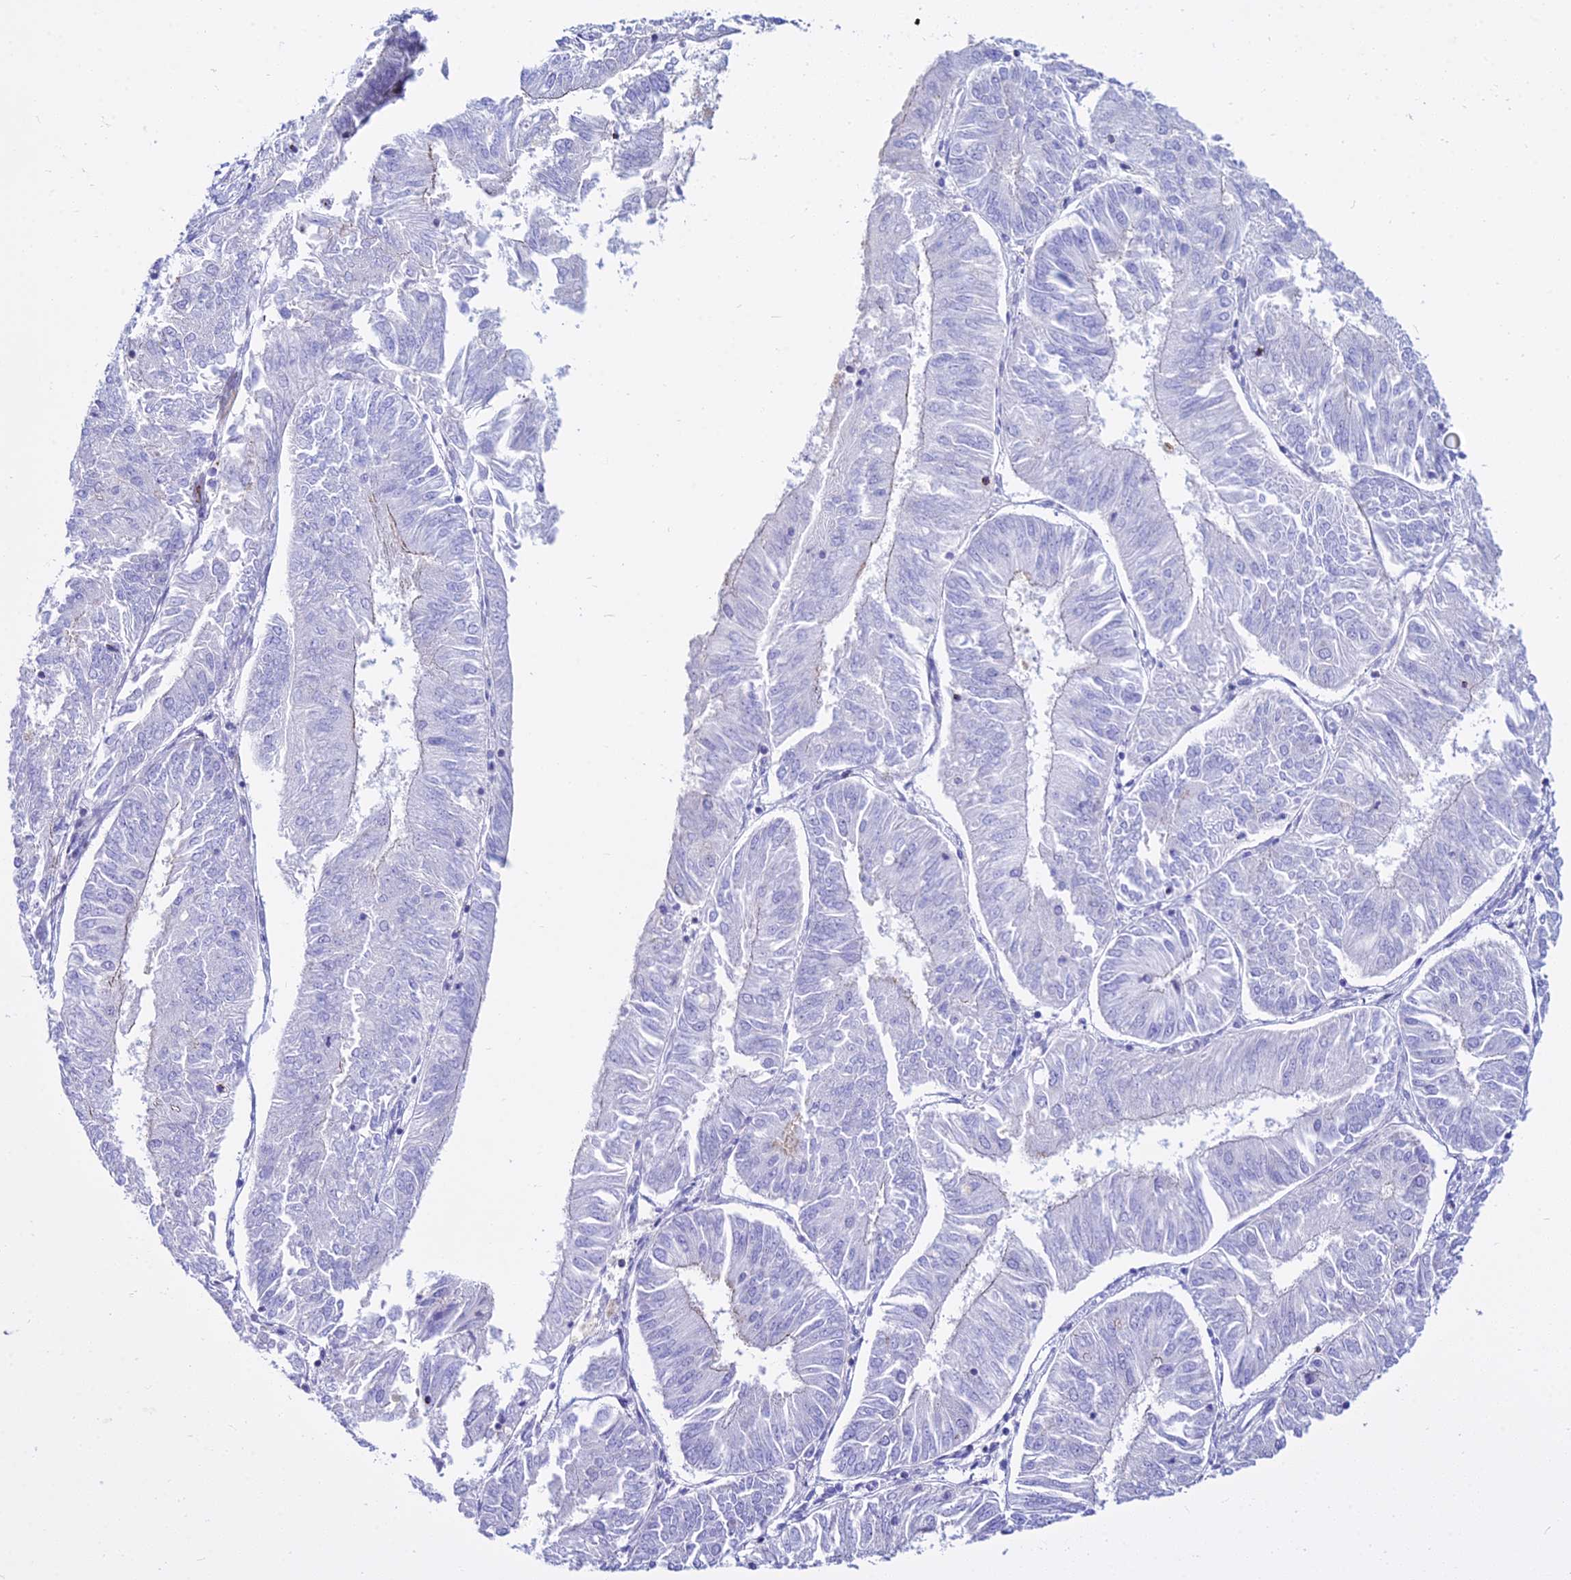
{"staining": {"intensity": "negative", "quantity": "none", "location": "none"}, "tissue": "endometrial cancer", "cell_type": "Tumor cells", "image_type": "cancer", "snomed": [{"axis": "morphology", "description": "Adenocarcinoma, NOS"}, {"axis": "topography", "description": "Endometrium"}], "caption": "Tumor cells are negative for brown protein staining in endometrial adenocarcinoma. Nuclei are stained in blue.", "gene": "DLX1", "patient": {"sex": "female", "age": 58}}